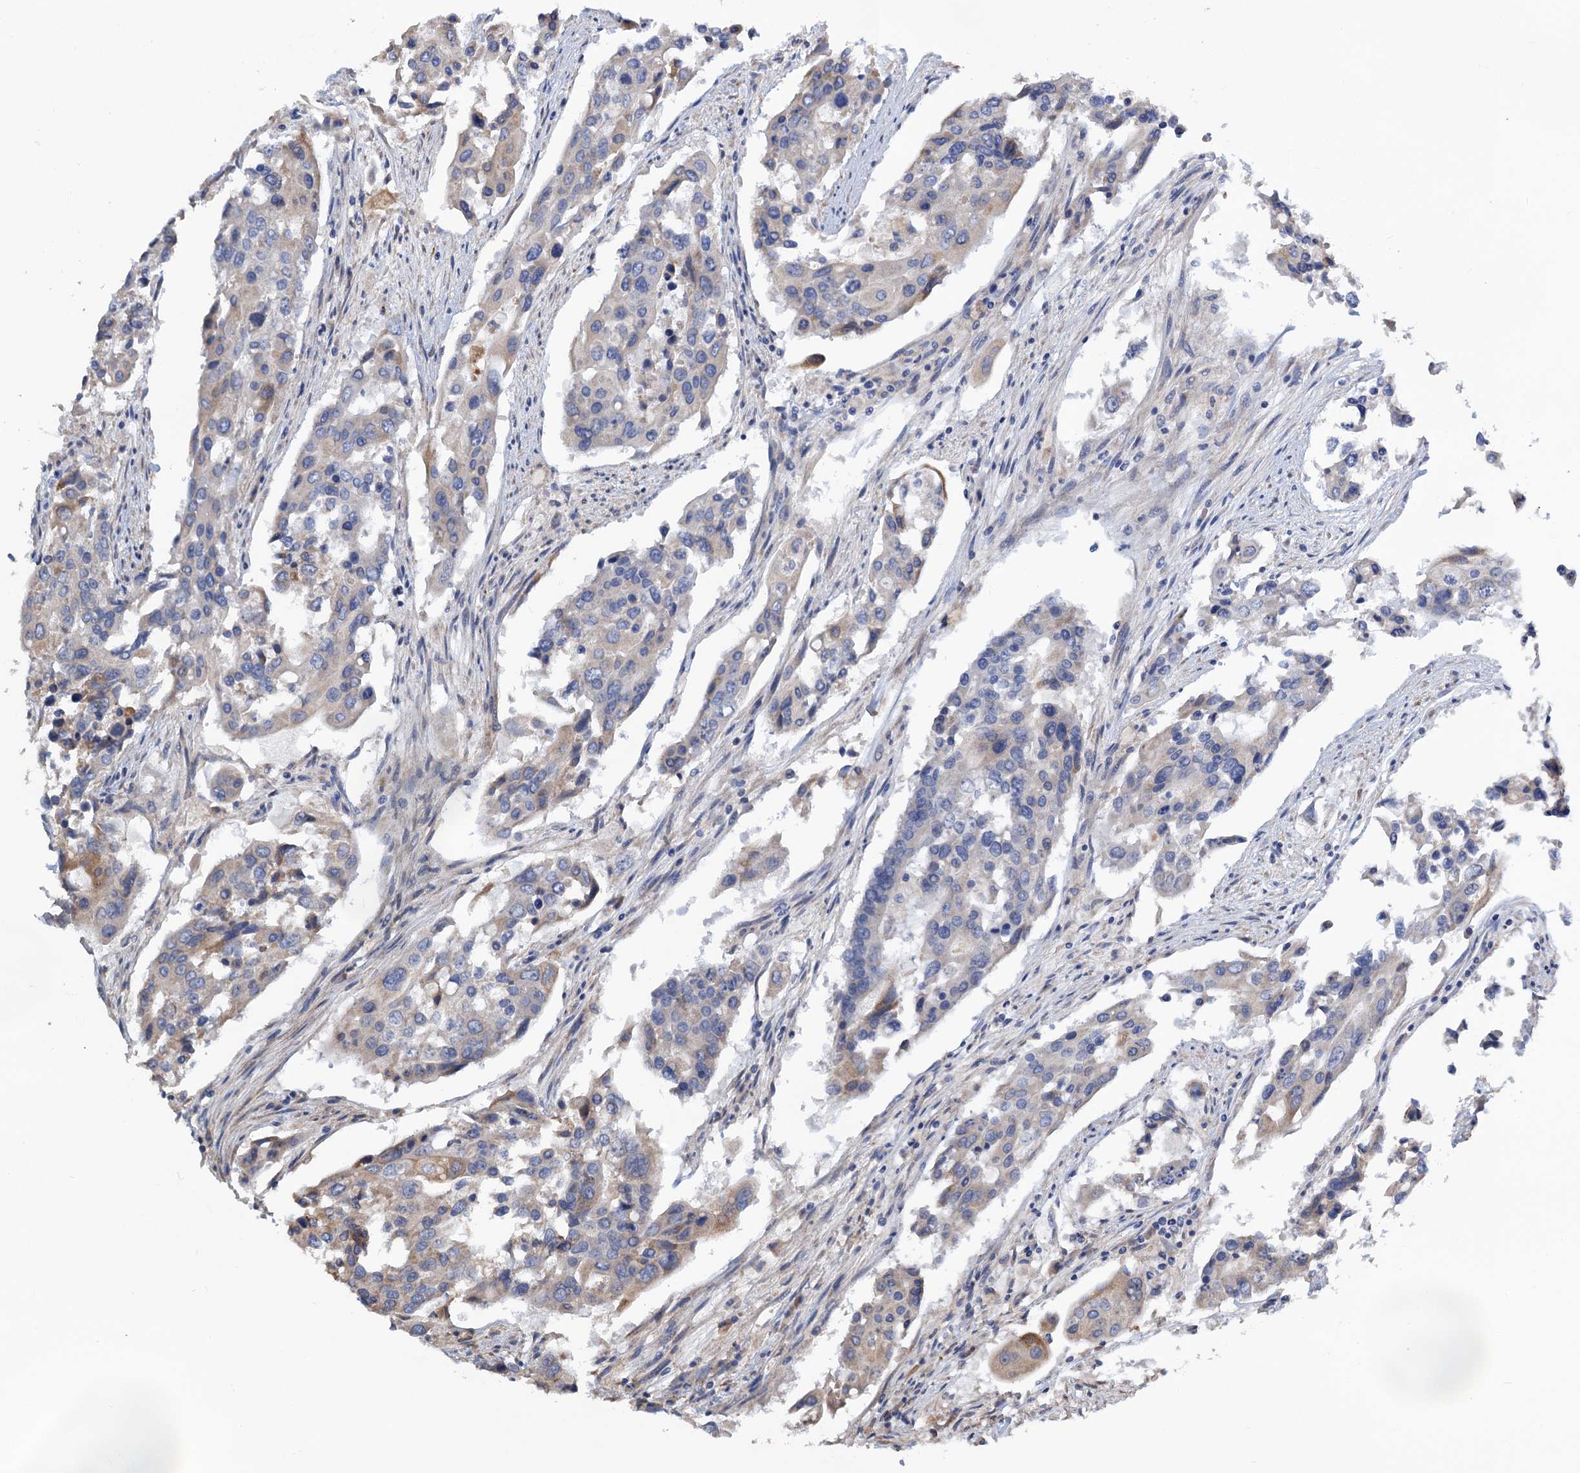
{"staining": {"intensity": "weak", "quantity": "<25%", "location": "cytoplasmic/membranous"}, "tissue": "colorectal cancer", "cell_type": "Tumor cells", "image_type": "cancer", "snomed": [{"axis": "morphology", "description": "Adenocarcinoma, NOS"}, {"axis": "topography", "description": "Colon"}], "caption": "The photomicrograph shows no staining of tumor cells in colorectal adenocarcinoma.", "gene": "ALKBH7", "patient": {"sex": "male", "age": 77}}